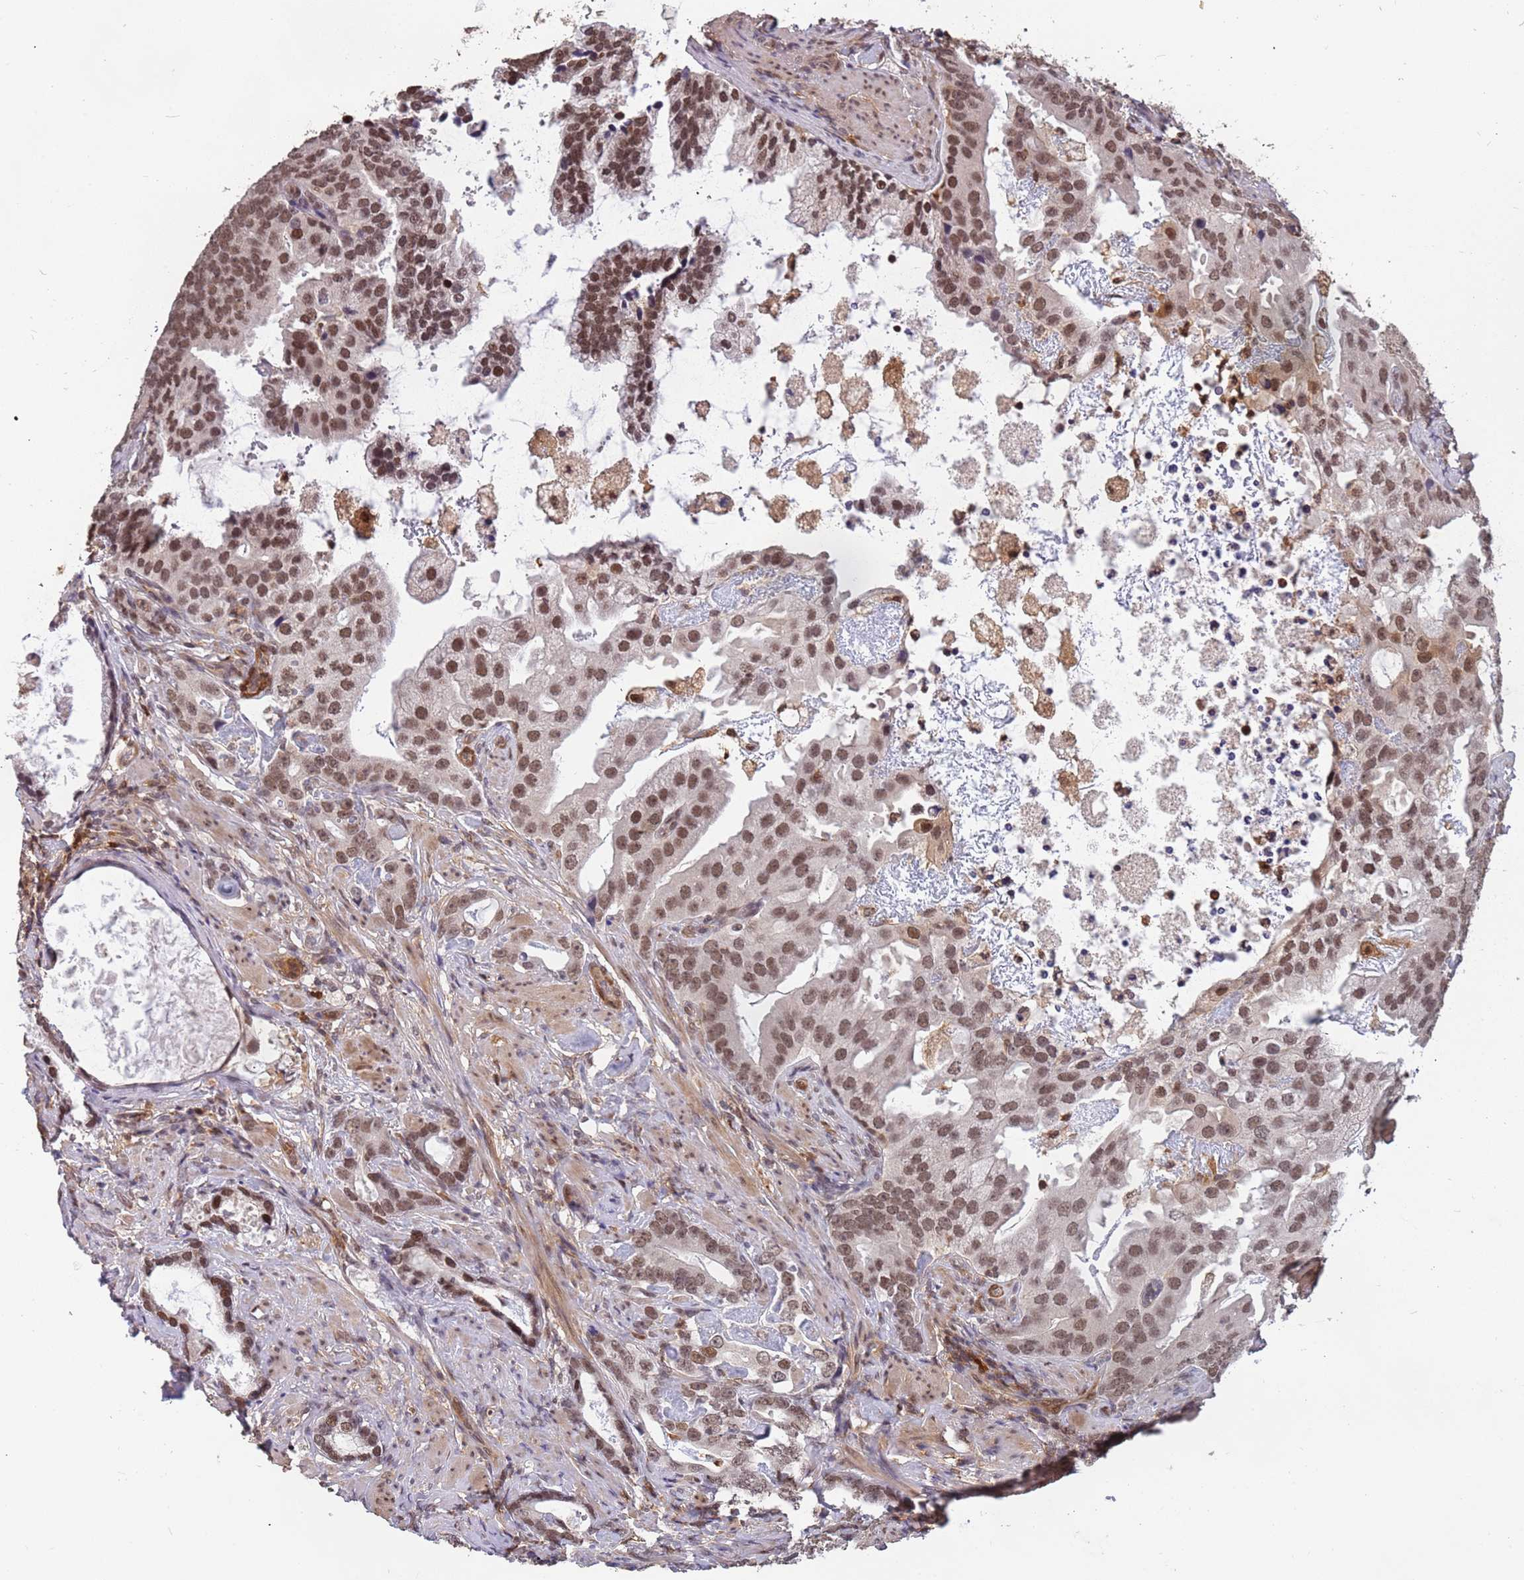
{"staining": {"intensity": "moderate", "quantity": ">75%", "location": "nuclear"}, "tissue": "prostate cancer", "cell_type": "Tumor cells", "image_type": "cancer", "snomed": [{"axis": "morphology", "description": "Adenocarcinoma, Low grade"}, {"axis": "topography", "description": "Prostate"}], "caption": "There is medium levels of moderate nuclear expression in tumor cells of prostate cancer (low-grade adenocarcinoma), as demonstrated by immunohistochemical staining (brown color).", "gene": "GBP2", "patient": {"sex": "male", "age": 71}}